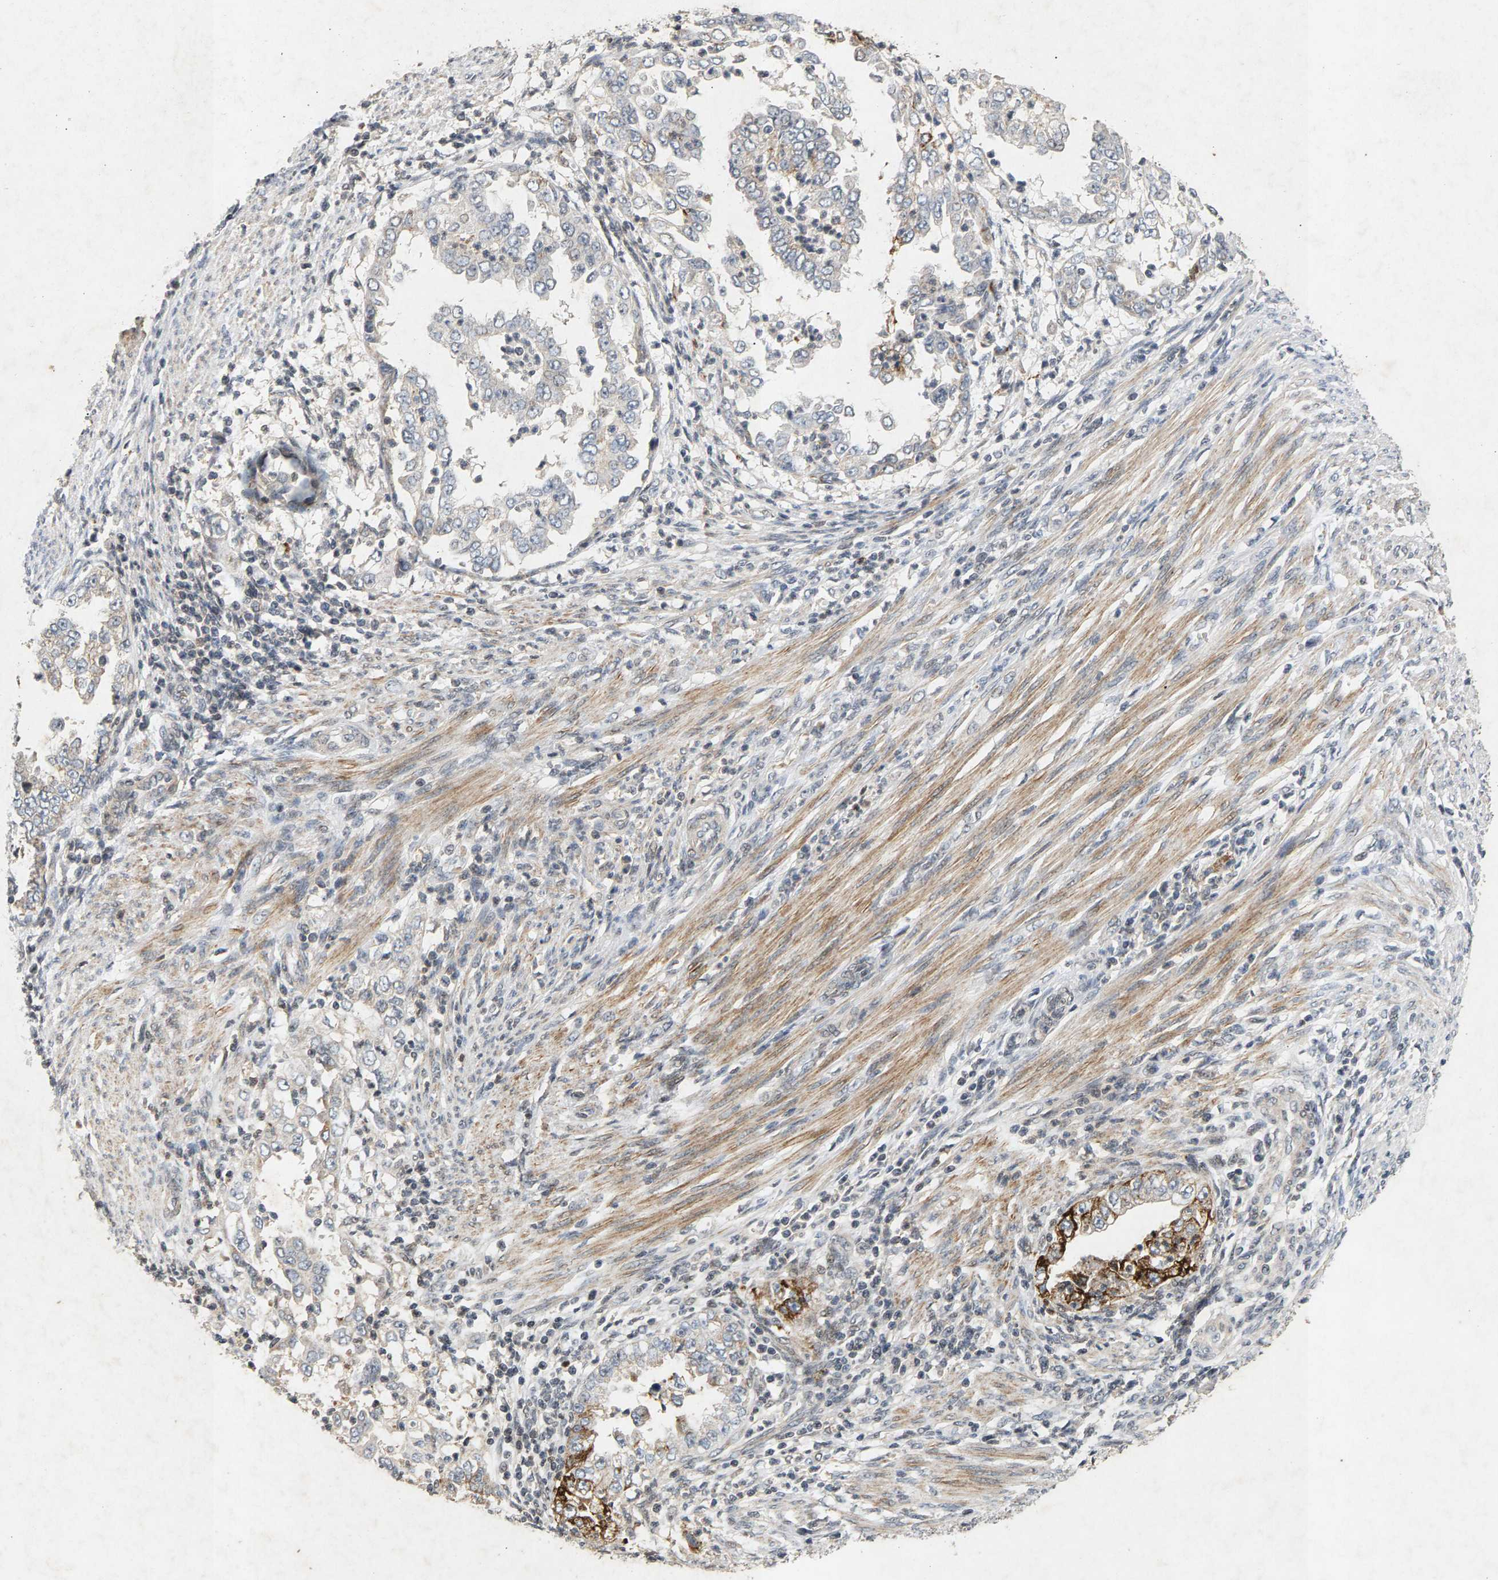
{"staining": {"intensity": "negative", "quantity": "none", "location": "none"}, "tissue": "endometrial cancer", "cell_type": "Tumor cells", "image_type": "cancer", "snomed": [{"axis": "morphology", "description": "Adenocarcinoma, NOS"}, {"axis": "topography", "description": "Endometrium"}], "caption": "Immunohistochemistry image of neoplastic tissue: adenocarcinoma (endometrial) stained with DAB exhibits no significant protein expression in tumor cells.", "gene": "ZPR1", "patient": {"sex": "female", "age": 85}}